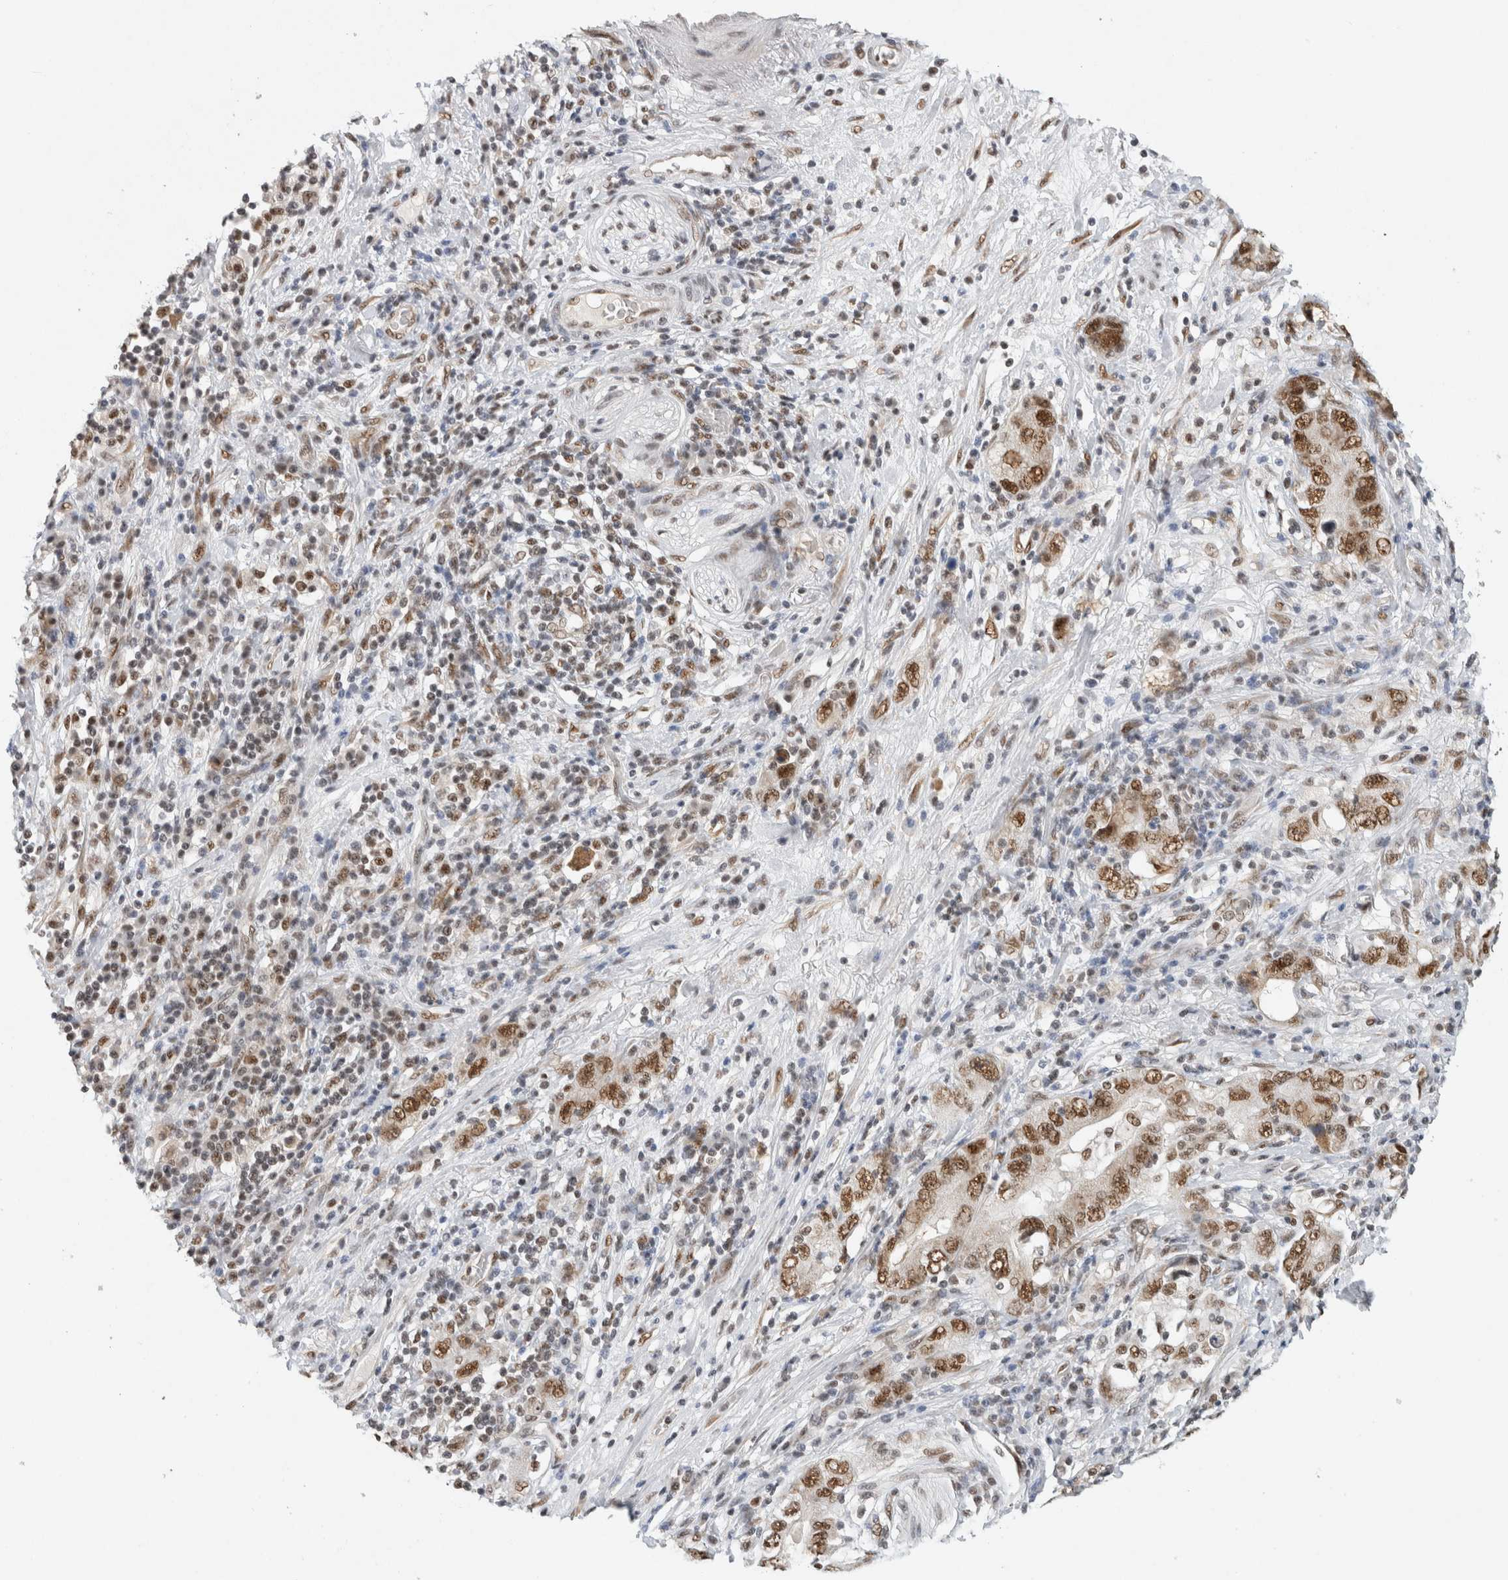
{"staining": {"intensity": "strong", "quantity": ">75%", "location": "nuclear"}, "tissue": "stomach cancer", "cell_type": "Tumor cells", "image_type": "cancer", "snomed": [{"axis": "morphology", "description": "Adenocarcinoma, NOS"}, {"axis": "topography", "description": "Stomach, lower"}], "caption": "An image of stomach adenocarcinoma stained for a protein demonstrates strong nuclear brown staining in tumor cells.", "gene": "DDX42", "patient": {"sex": "female", "age": 93}}